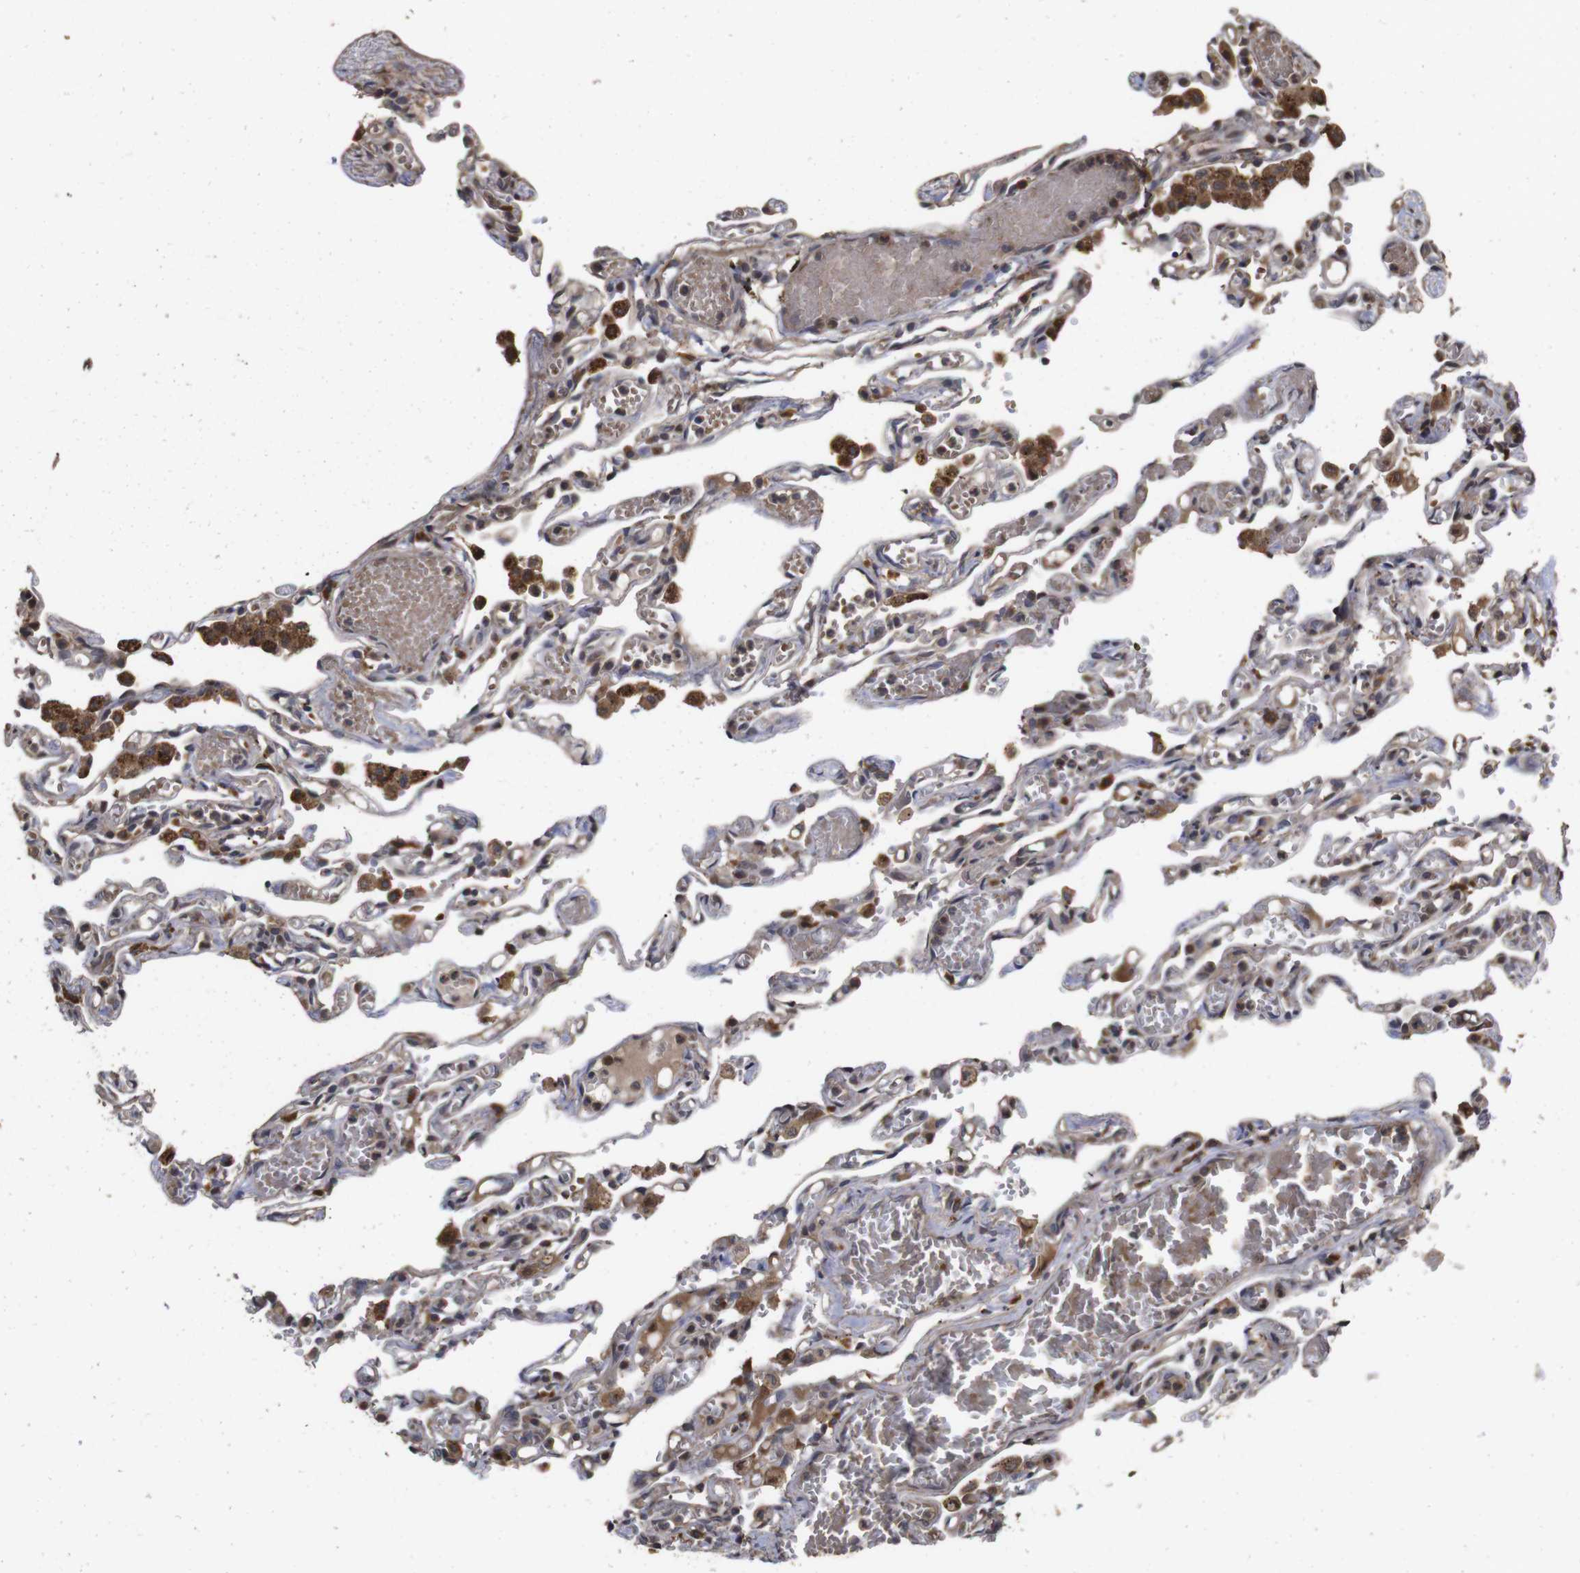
{"staining": {"intensity": "moderate", "quantity": ">75%", "location": "cytoplasmic/membranous"}, "tissue": "lung", "cell_type": "Alveolar cells", "image_type": "normal", "snomed": [{"axis": "morphology", "description": "Normal tissue, NOS"}, {"axis": "topography", "description": "Lung"}], "caption": "Immunohistochemical staining of normal lung demonstrates moderate cytoplasmic/membranous protein positivity in approximately >75% of alveolar cells.", "gene": "PTPN14", "patient": {"sex": "male", "age": 21}}